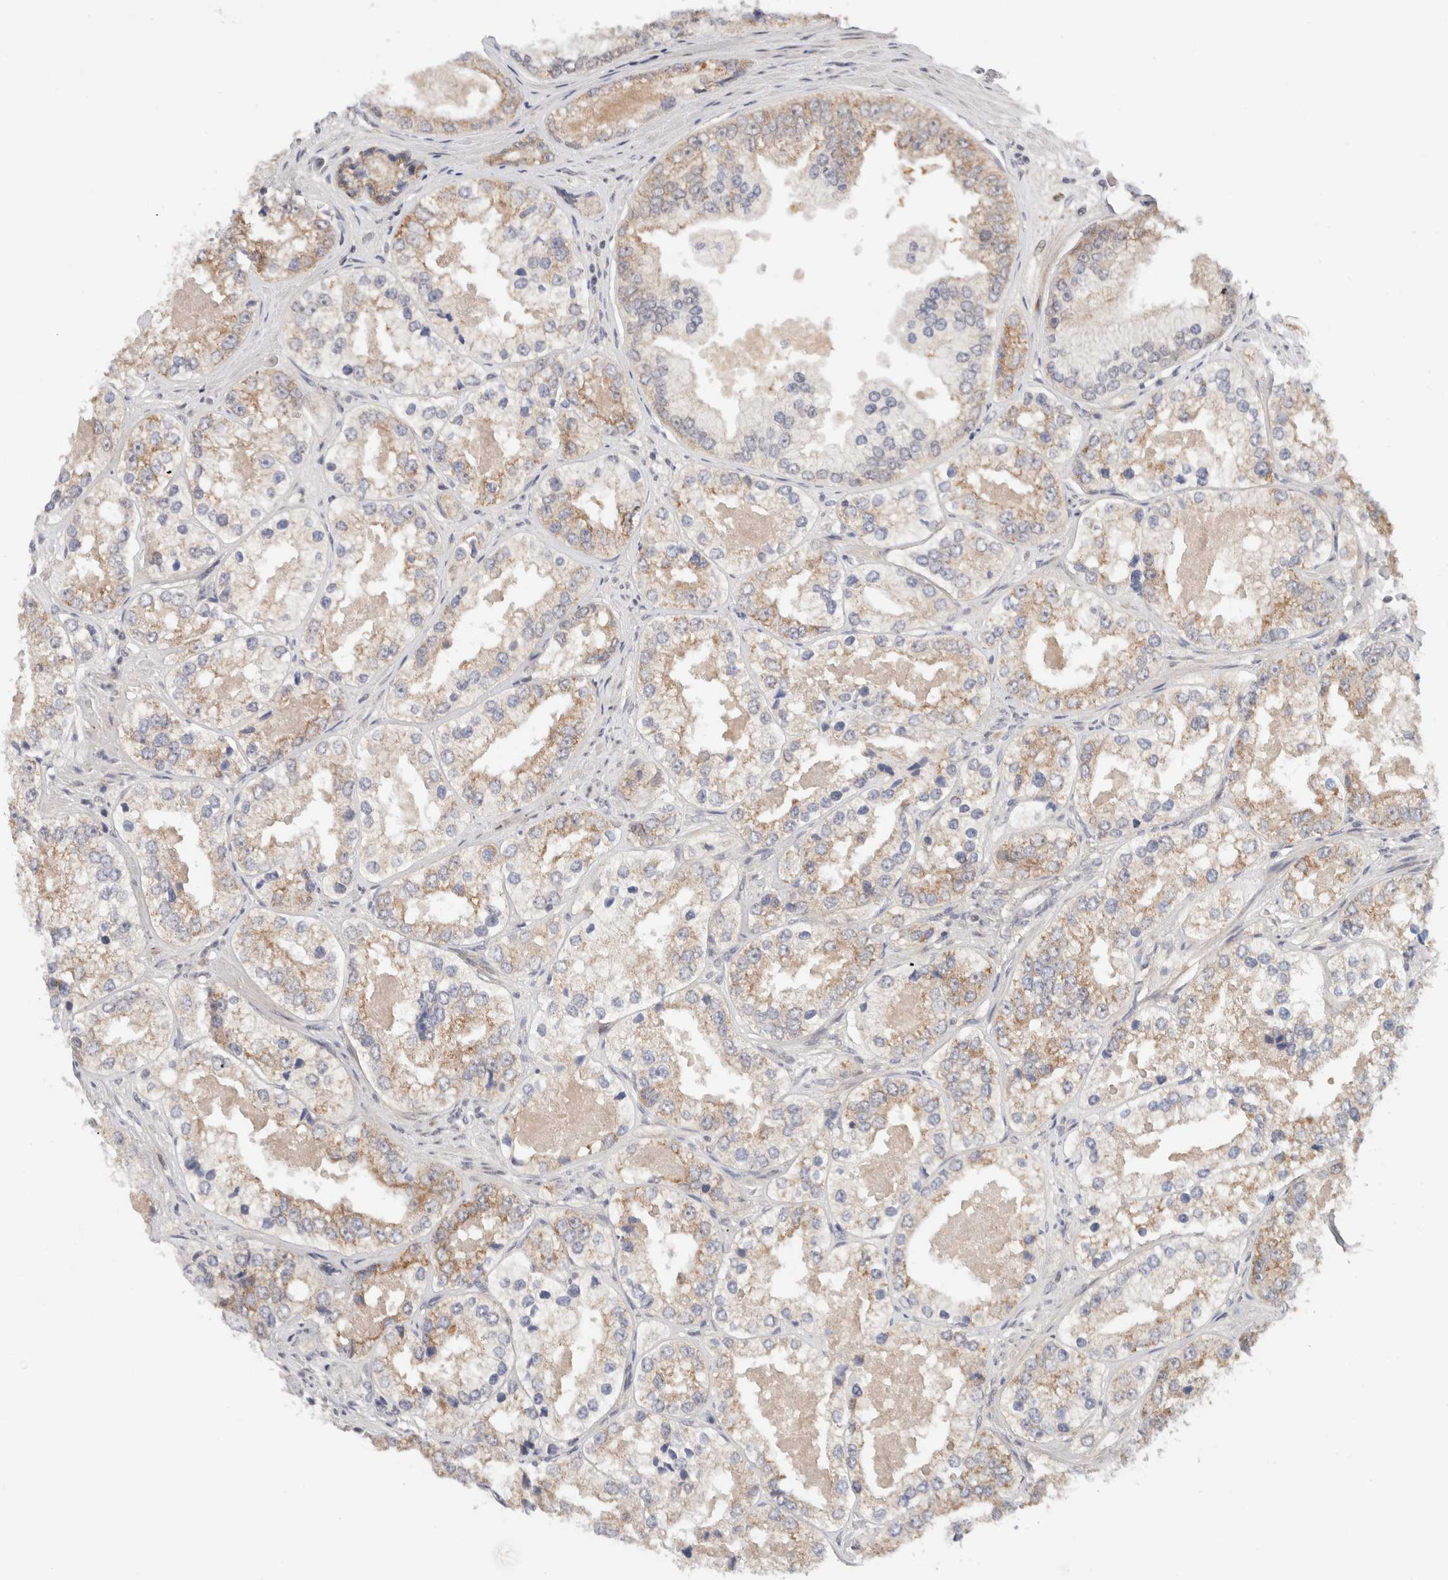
{"staining": {"intensity": "moderate", "quantity": "25%-75%", "location": "cytoplasmic/membranous"}, "tissue": "prostate cancer", "cell_type": "Tumor cells", "image_type": "cancer", "snomed": [{"axis": "morphology", "description": "Adenocarcinoma, High grade"}, {"axis": "topography", "description": "Prostate"}], "caption": "This photomicrograph displays prostate adenocarcinoma (high-grade) stained with immunohistochemistry (IHC) to label a protein in brown. The cytoplasmic/membranous of tumor cells show moderate positivity for the protein. Nuclei are counter-stained blue.", "gene": "ERI3", "patient": {"sex": "male", "age": 61}}